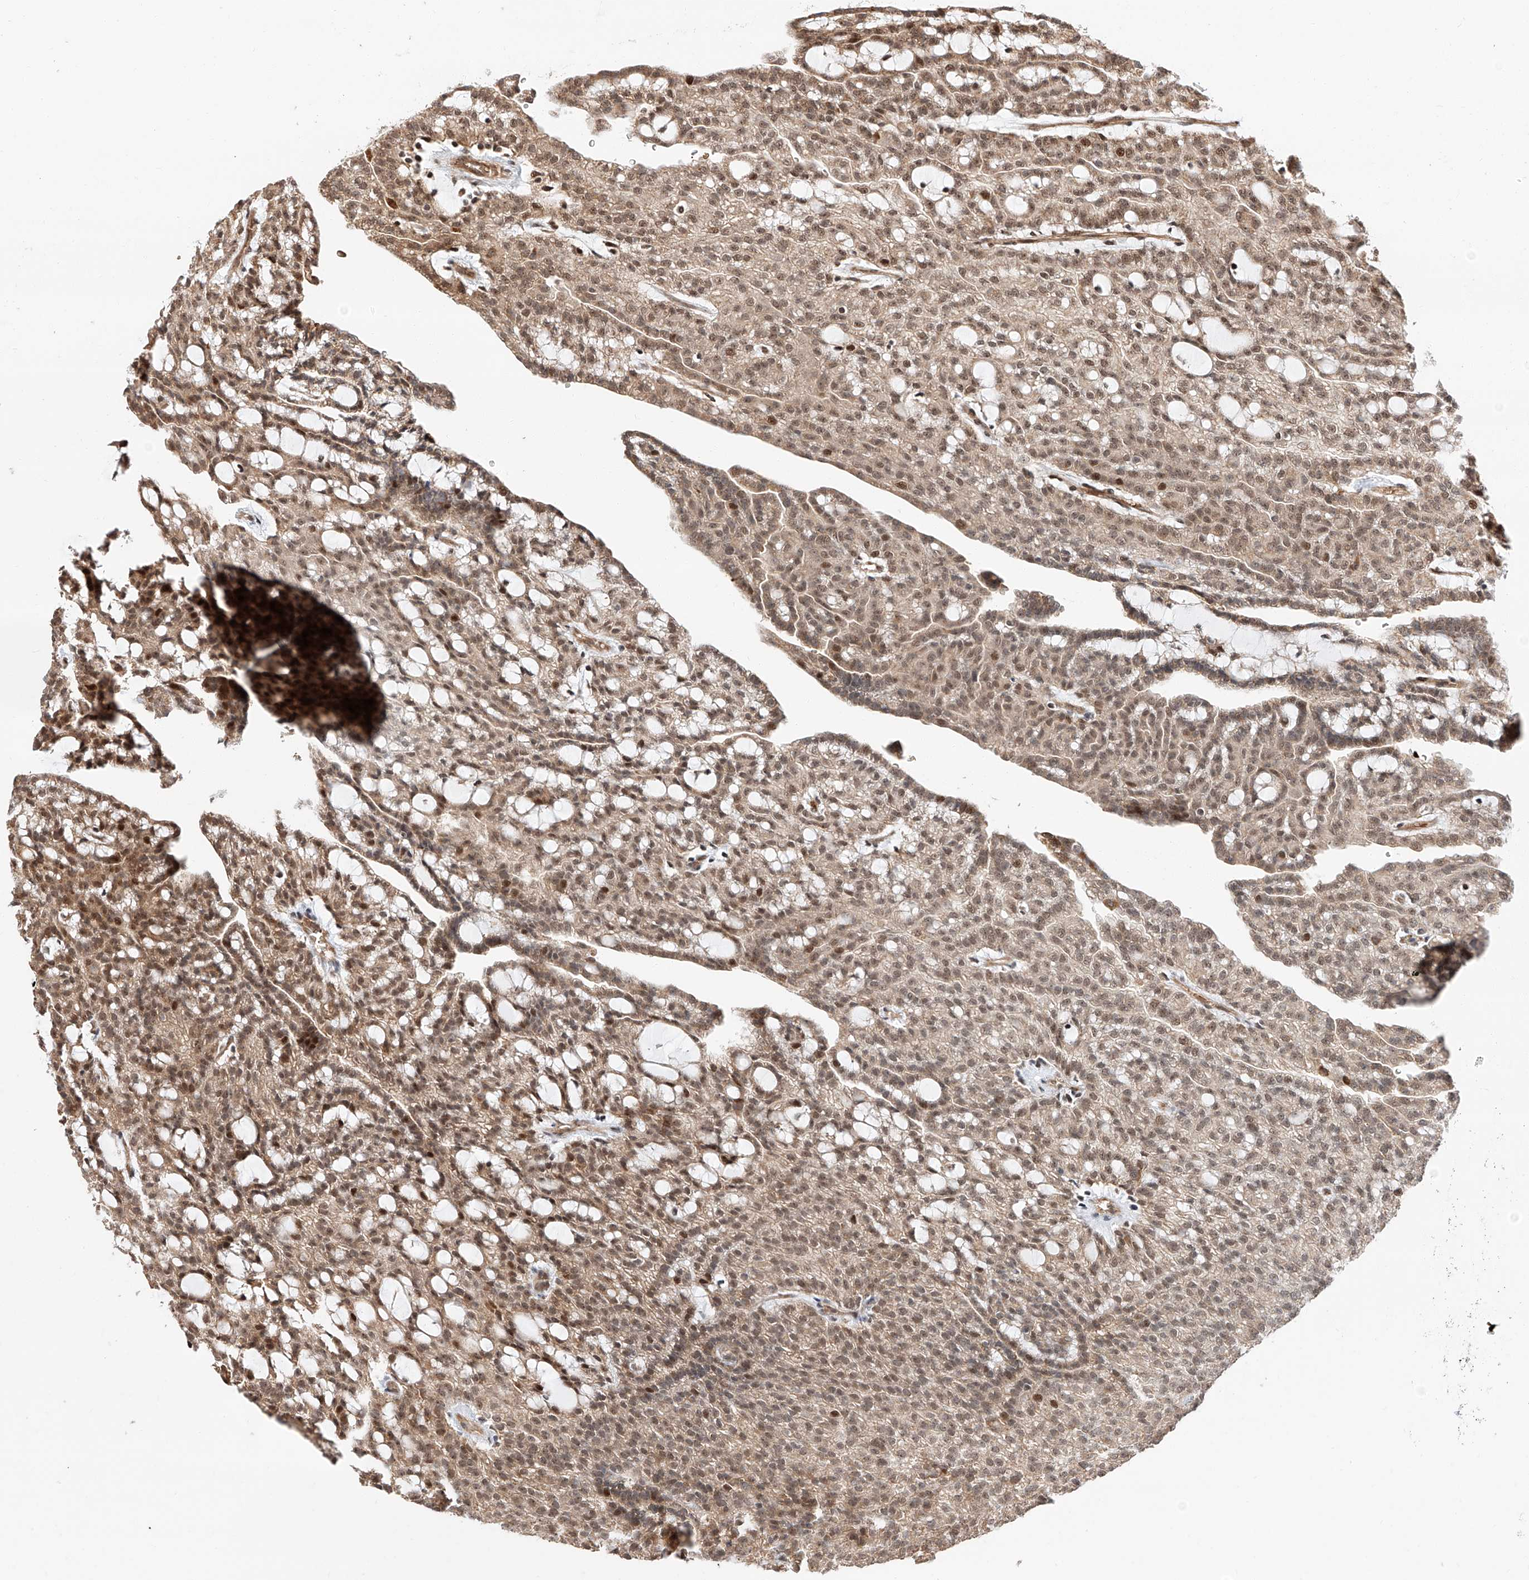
{"staining": {"intensity": "moderate", "quantity": ">75%", "location": "cytoplasmic/membranous,nuclear"}, "tissue": "renal cancer", "cell_type": "Tumor cells", "image_type": "cancer", "snomed": [{"axis": "morphology", "description": "Adenocarcinoma, NOS"}, {"axis": "topography", "description": "Kidney"}], "caption": "This is a micrograph of immunohistochemistry staining of renal cancer, which shows moderate staining in the cytoplasmic/membranous and nuclear of tumor cells.", "gene": "THTPA", "patient": {"sex": "male", "age": 63}}